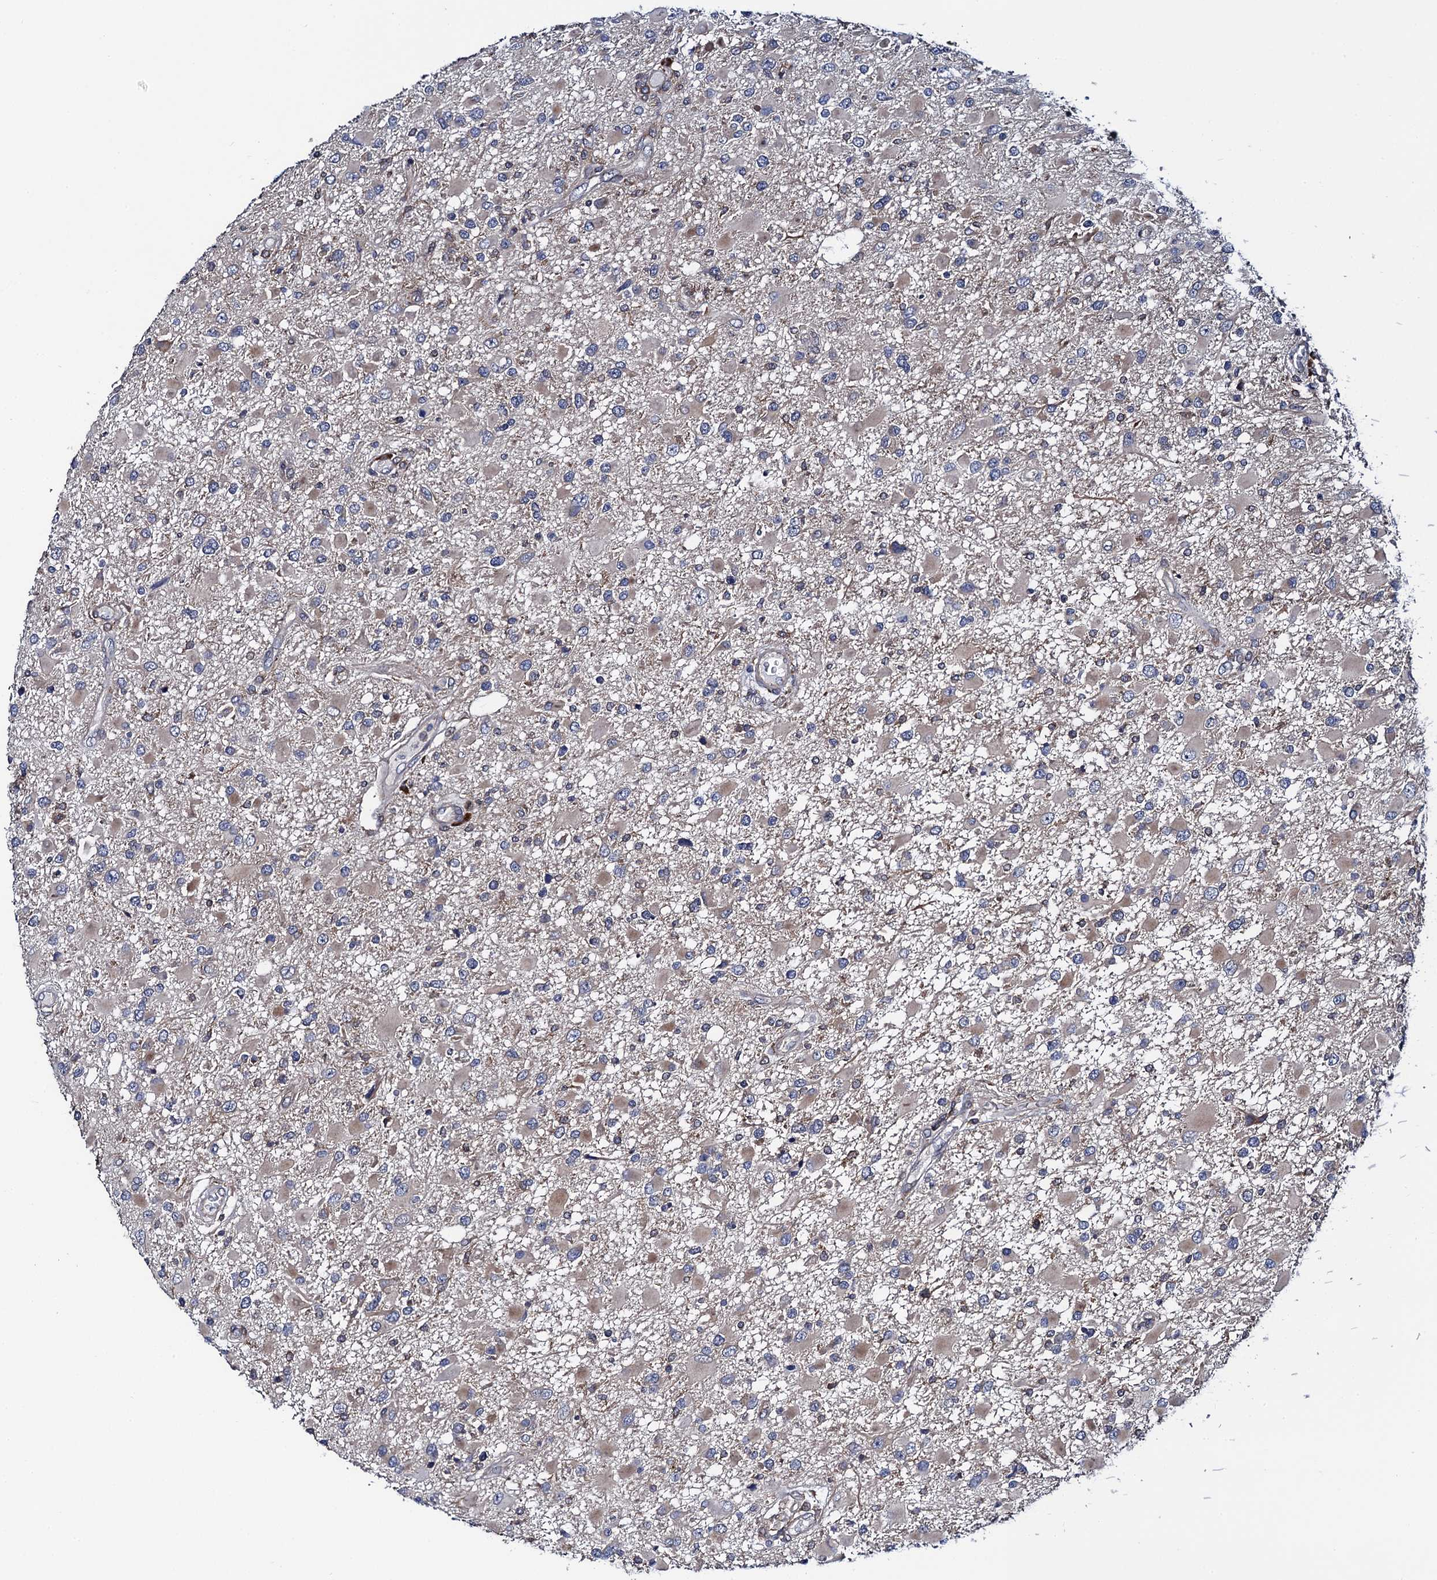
{"staining": {"intensity": "weak", "quantity": "<25%", "location": "cytoplasmic/membranous"}, "tissue": "glioma", "cell_type": "Tumor cells", "image_type": "cancer", "snomed": [{"axis": "morphology", "description": "Glioma, malignant, High grade"}, {"axis": "topography", "description": "Brain"}], "caption": "Glioma was stained to show a protein in brown. There is no significant expression in tumor cells. Brightfield microscopy of immunohistochemistry (IHC) stained with DAB (brown) and hematoxylin (blue), captured at high magnification.", "gene": "PGLS", "patient": {"sex": "male", "age": 53}}